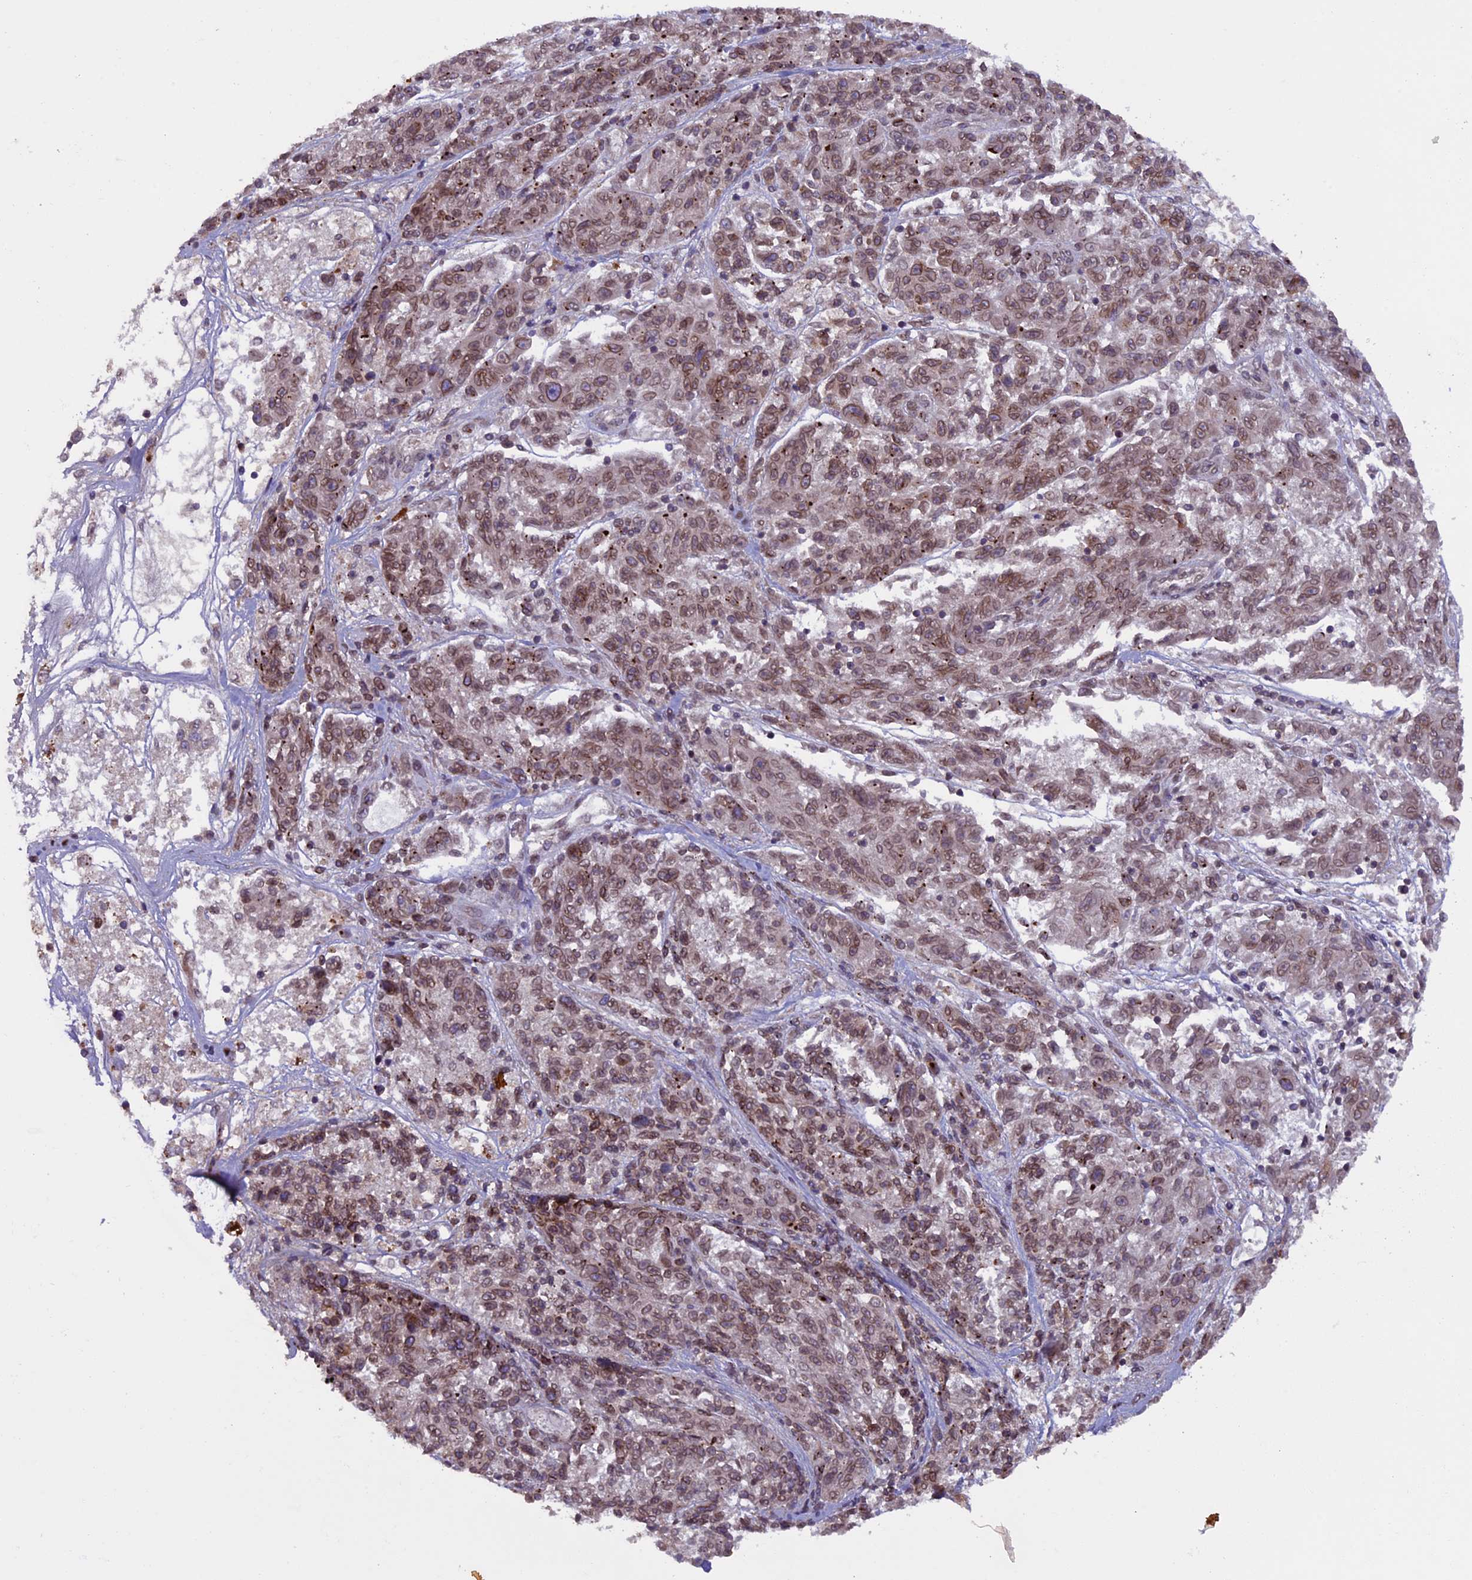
{"staining": {"intensity": "moderate", "quantity": ">75%", "location": "nuclear"}, "tissue": "melanoma", "cell_type": "Tumor cells", "image_type": "cancer", "snomed": [{"axis": "morphology", "description": "Malignant melanoma, NOS"}, {"axis": "topography", "description": "Skin"}], "caption": "A micrograph showing moderate nuclear expression in approximately >75% of tumor cells in melanoma, as visualized by brown immunohistochemical staining.", "gene": "CCDC125", "patient": {"sex": "male", "age": 53}}